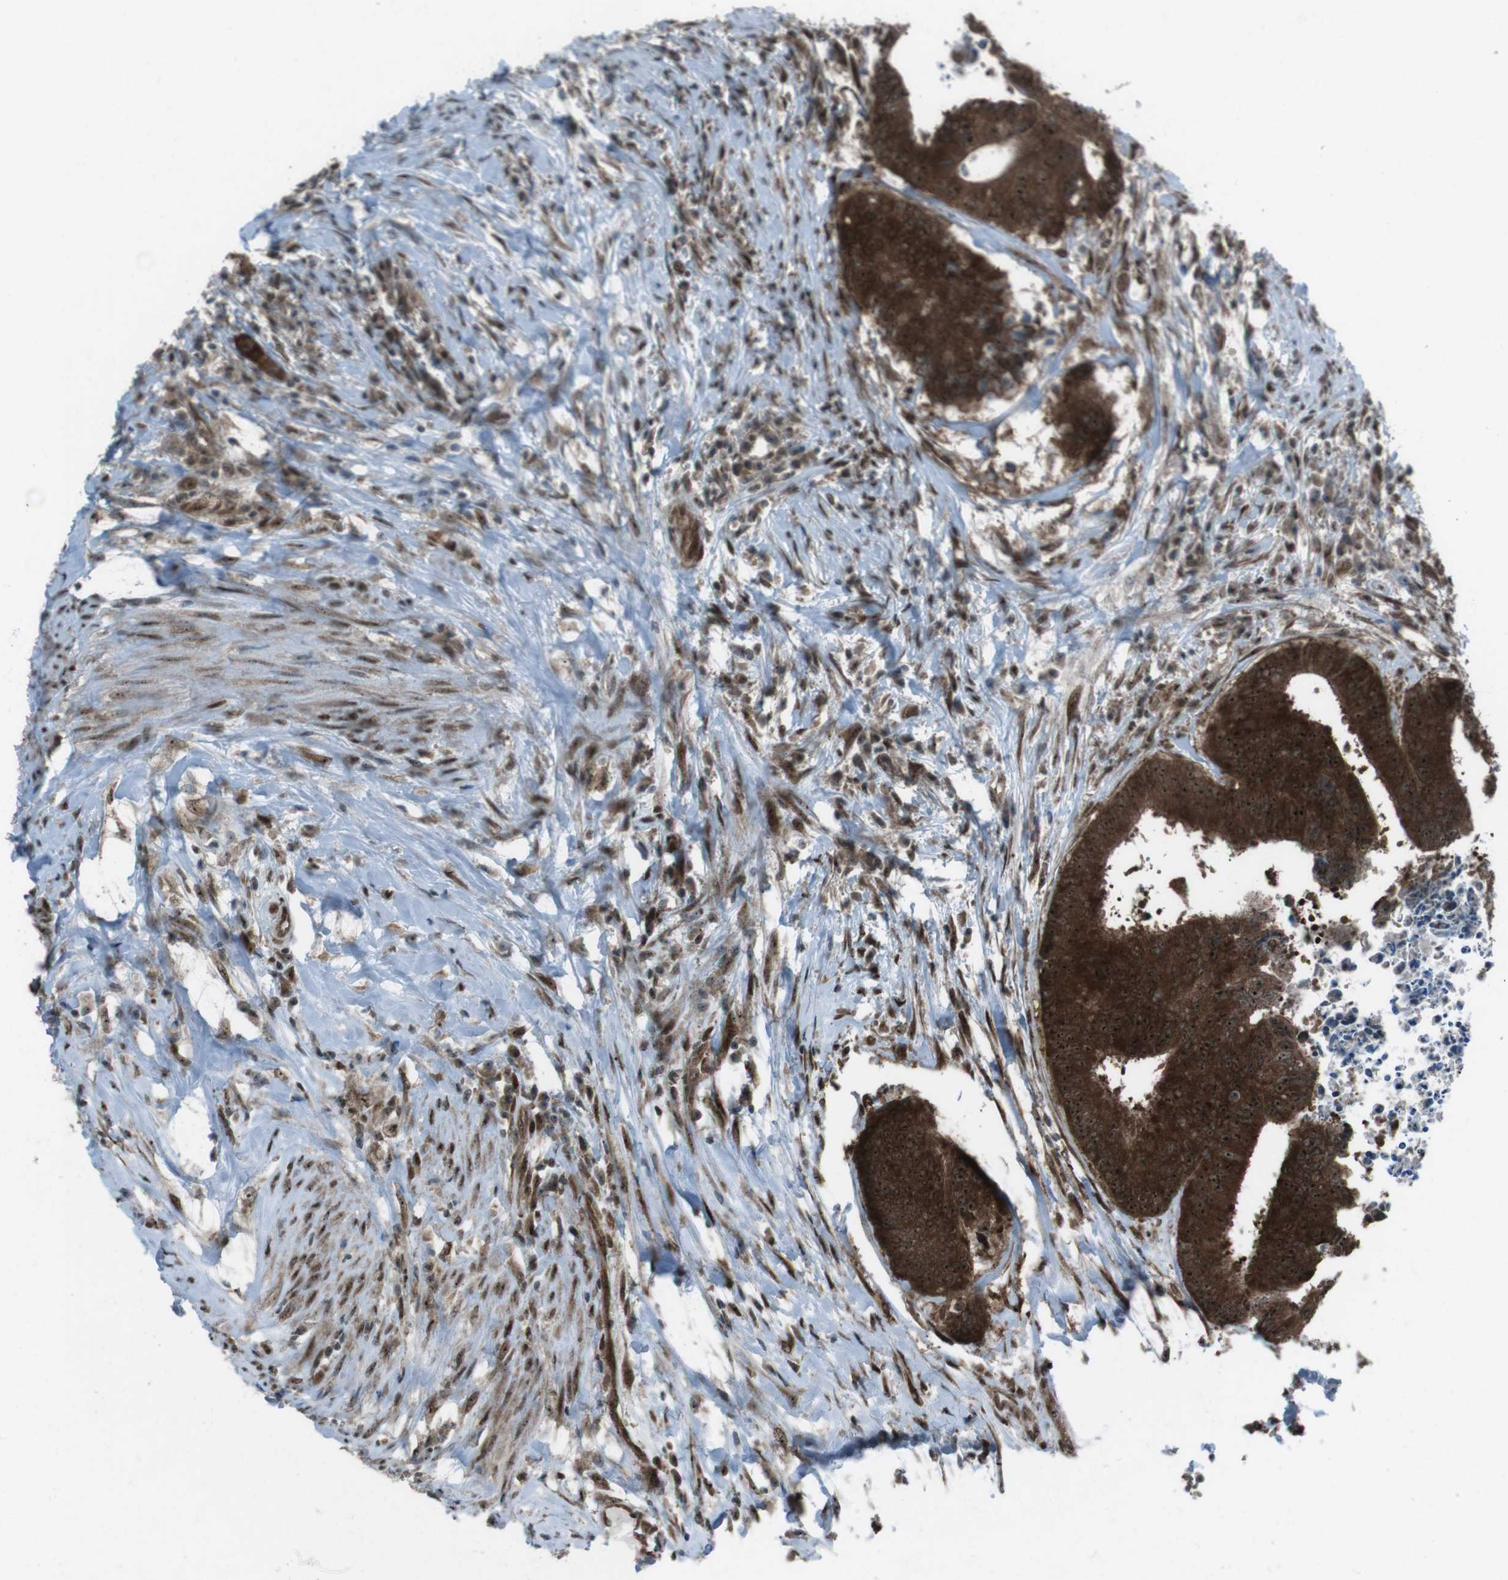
{"staining": {"intensity": "strong", "quantity": ">75%", "location": "cytoplasmic/membranous,nuclear"}, "tissue": "colorectal cancer", "cell_type": "Tumor cells", "image_type": "cancer", "snomed": [{"axis": "morphology", "description": "Adenocarcinoma, NOS"}, {"axis": "topography", "description": "Rectum"}], "caption": "The immunohistochemical stain highlights strong cytoplasmic/membranous and nuclear staining in tumor cells of colorectal cancer (adenocarcinoma) tissue.", "gene": "CSNK1D", "patient": {"sex": "male", "age": 72}}